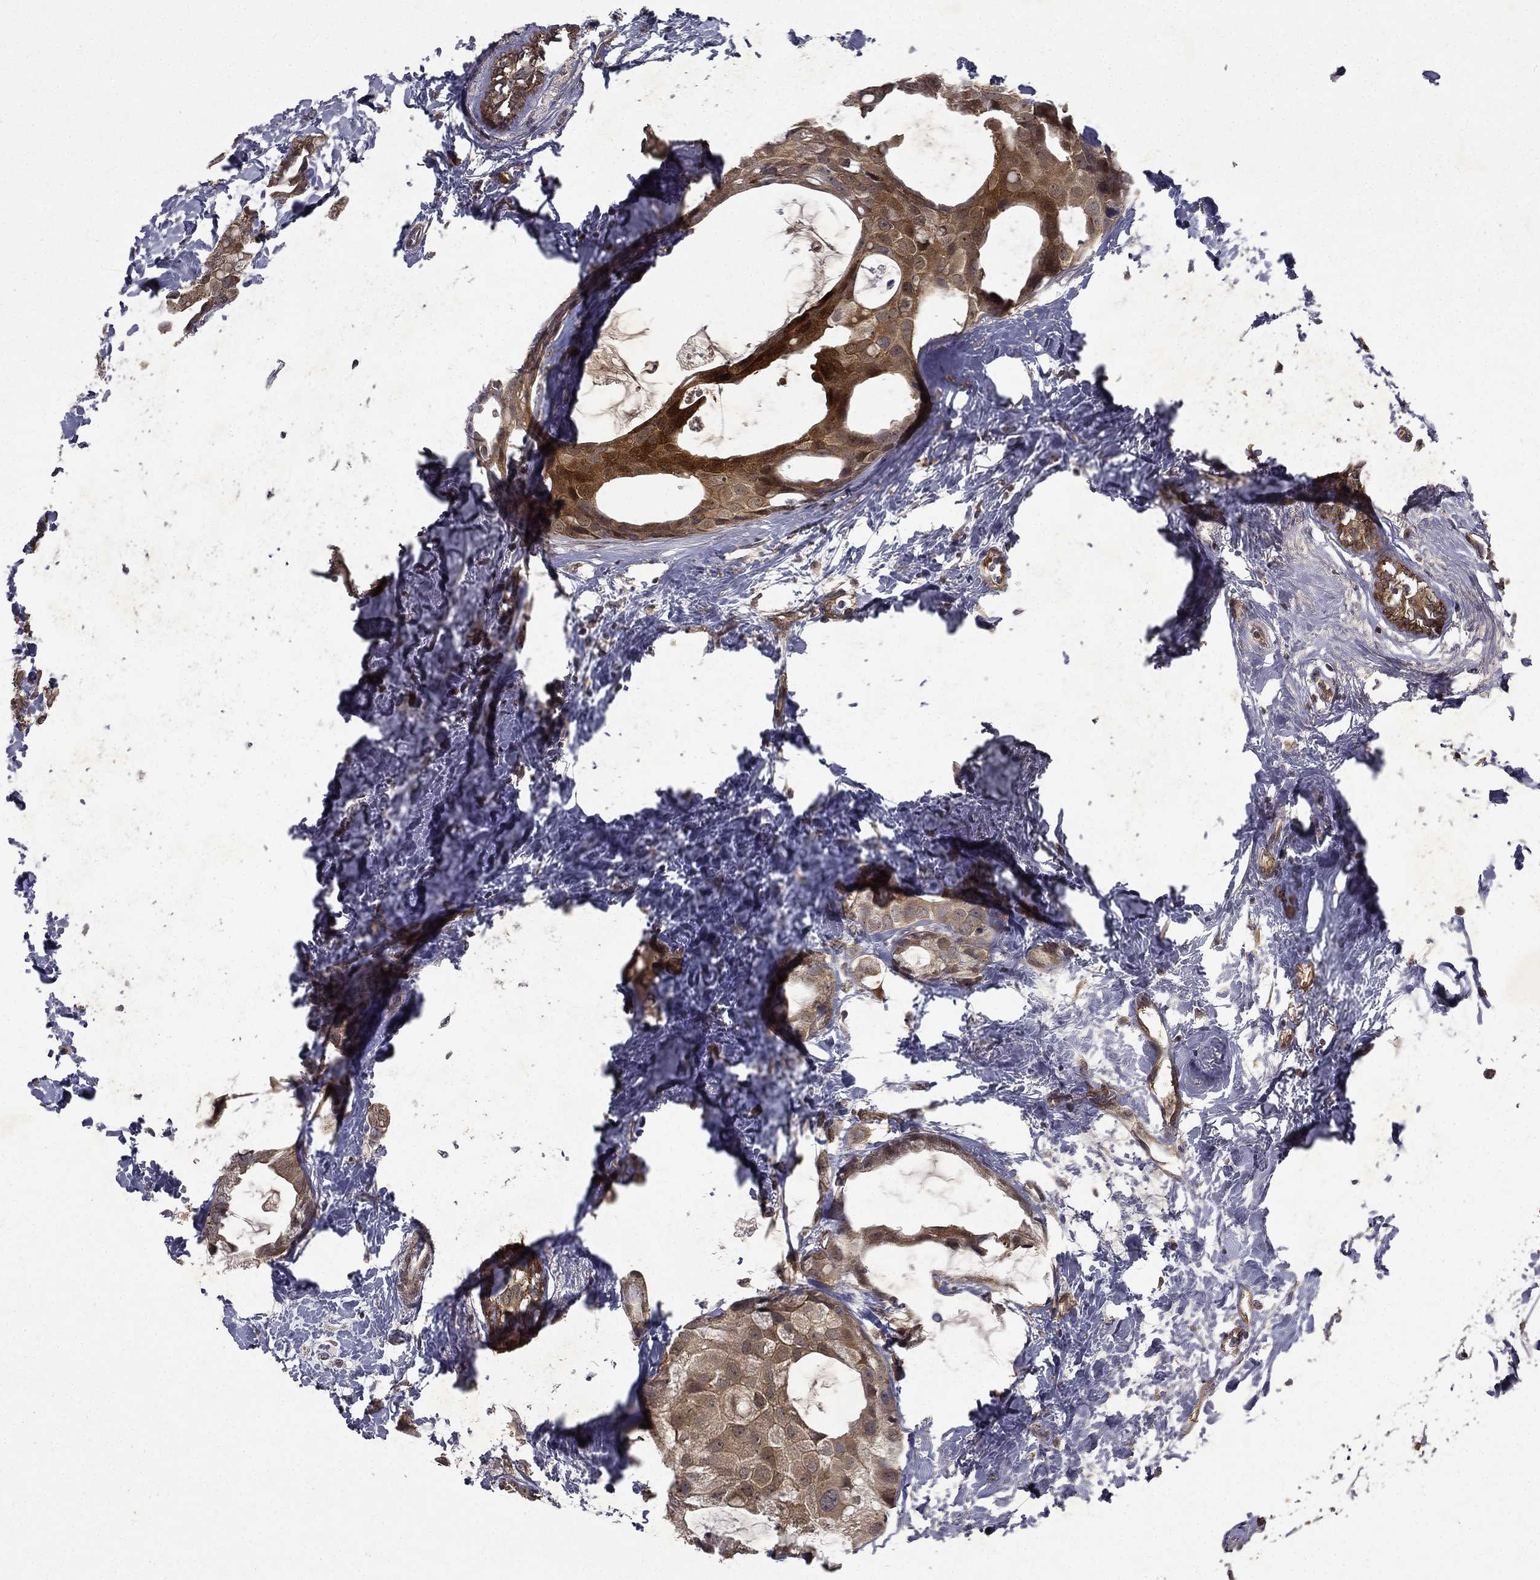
{"staining": {"intensity": "moderate", "quantity": ">75%", "location": "cytoplasmic/membranous"}, "tissue": "breast cancer", "cell_type": "Tumor cells", "image_type": "cancer", "snomed": [{"axis": "morphology", "description": "Duct carcinoma"}, {"axis": "topography", "description": "Breast"}], "caption": "Tumor cells demonstrate medium levels of moderate cytoplasmic/membranous staining in about >75% of cells in breast cancer (invasive ductal carcinoma). (DAB (3,3'-diaminobenzidine) IHC with brightfield microscopy, high magnification).", "gene": "FGD1", "patient": {"sex": "female", "age": 45}}